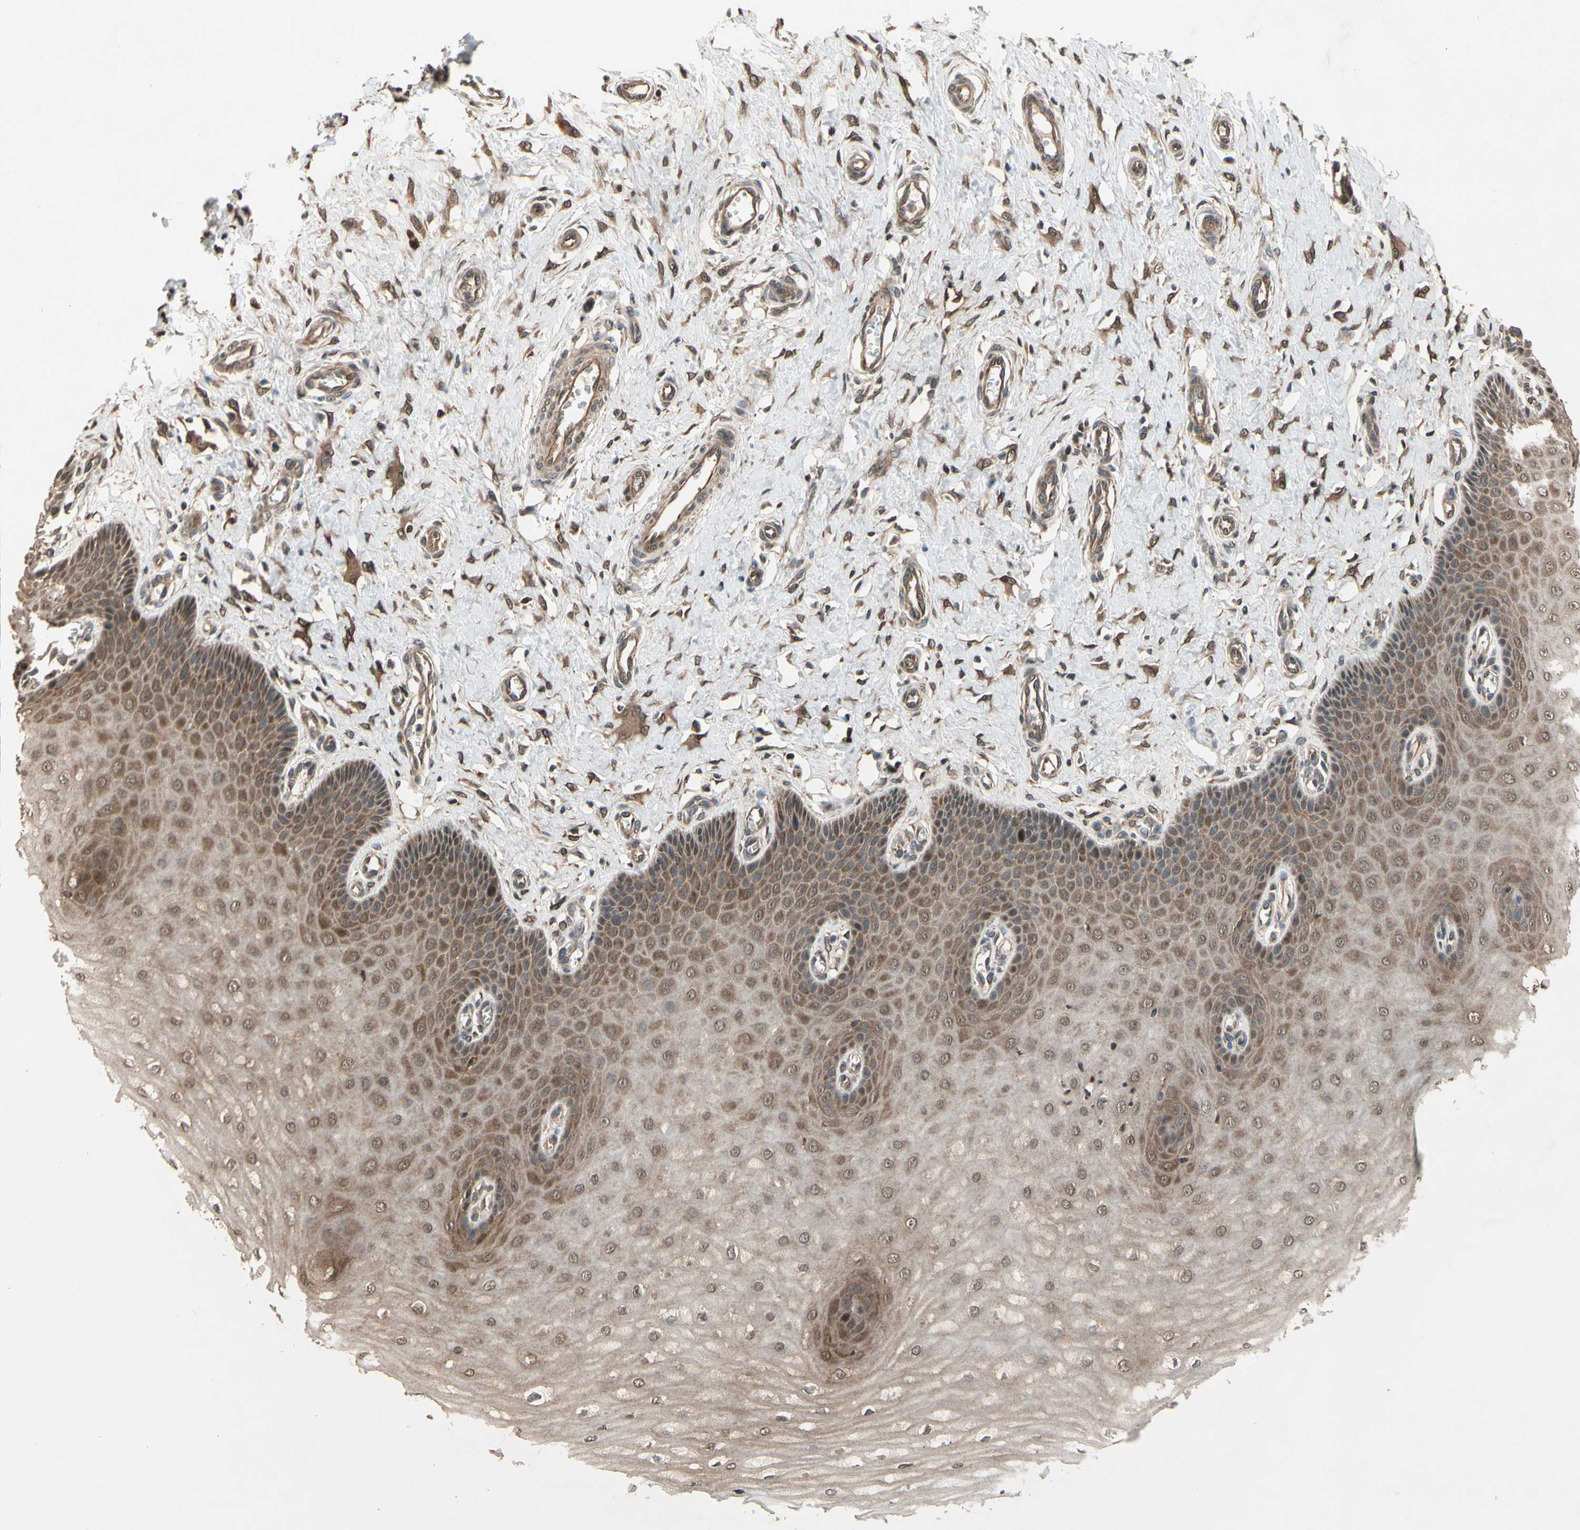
{"staining": {"intensity": "strong", "quantity": "25%-75%", "location": "cytoplasmic/membranous,nuclear"}, "tissue": "cervix", "cell_type": "Glandular cells", "image_type": "normal", "snomed": [{"axis": "morphology", "description": "Normal tissue, NOS"}, {"axis": "topography", "description": "Cervix"}], "caption": "Human cervix stained with a protein marker exhibits strong staining in glandular cells.", "gene": "CSF1R", "patient": {"sex": "female", "age": 55}}